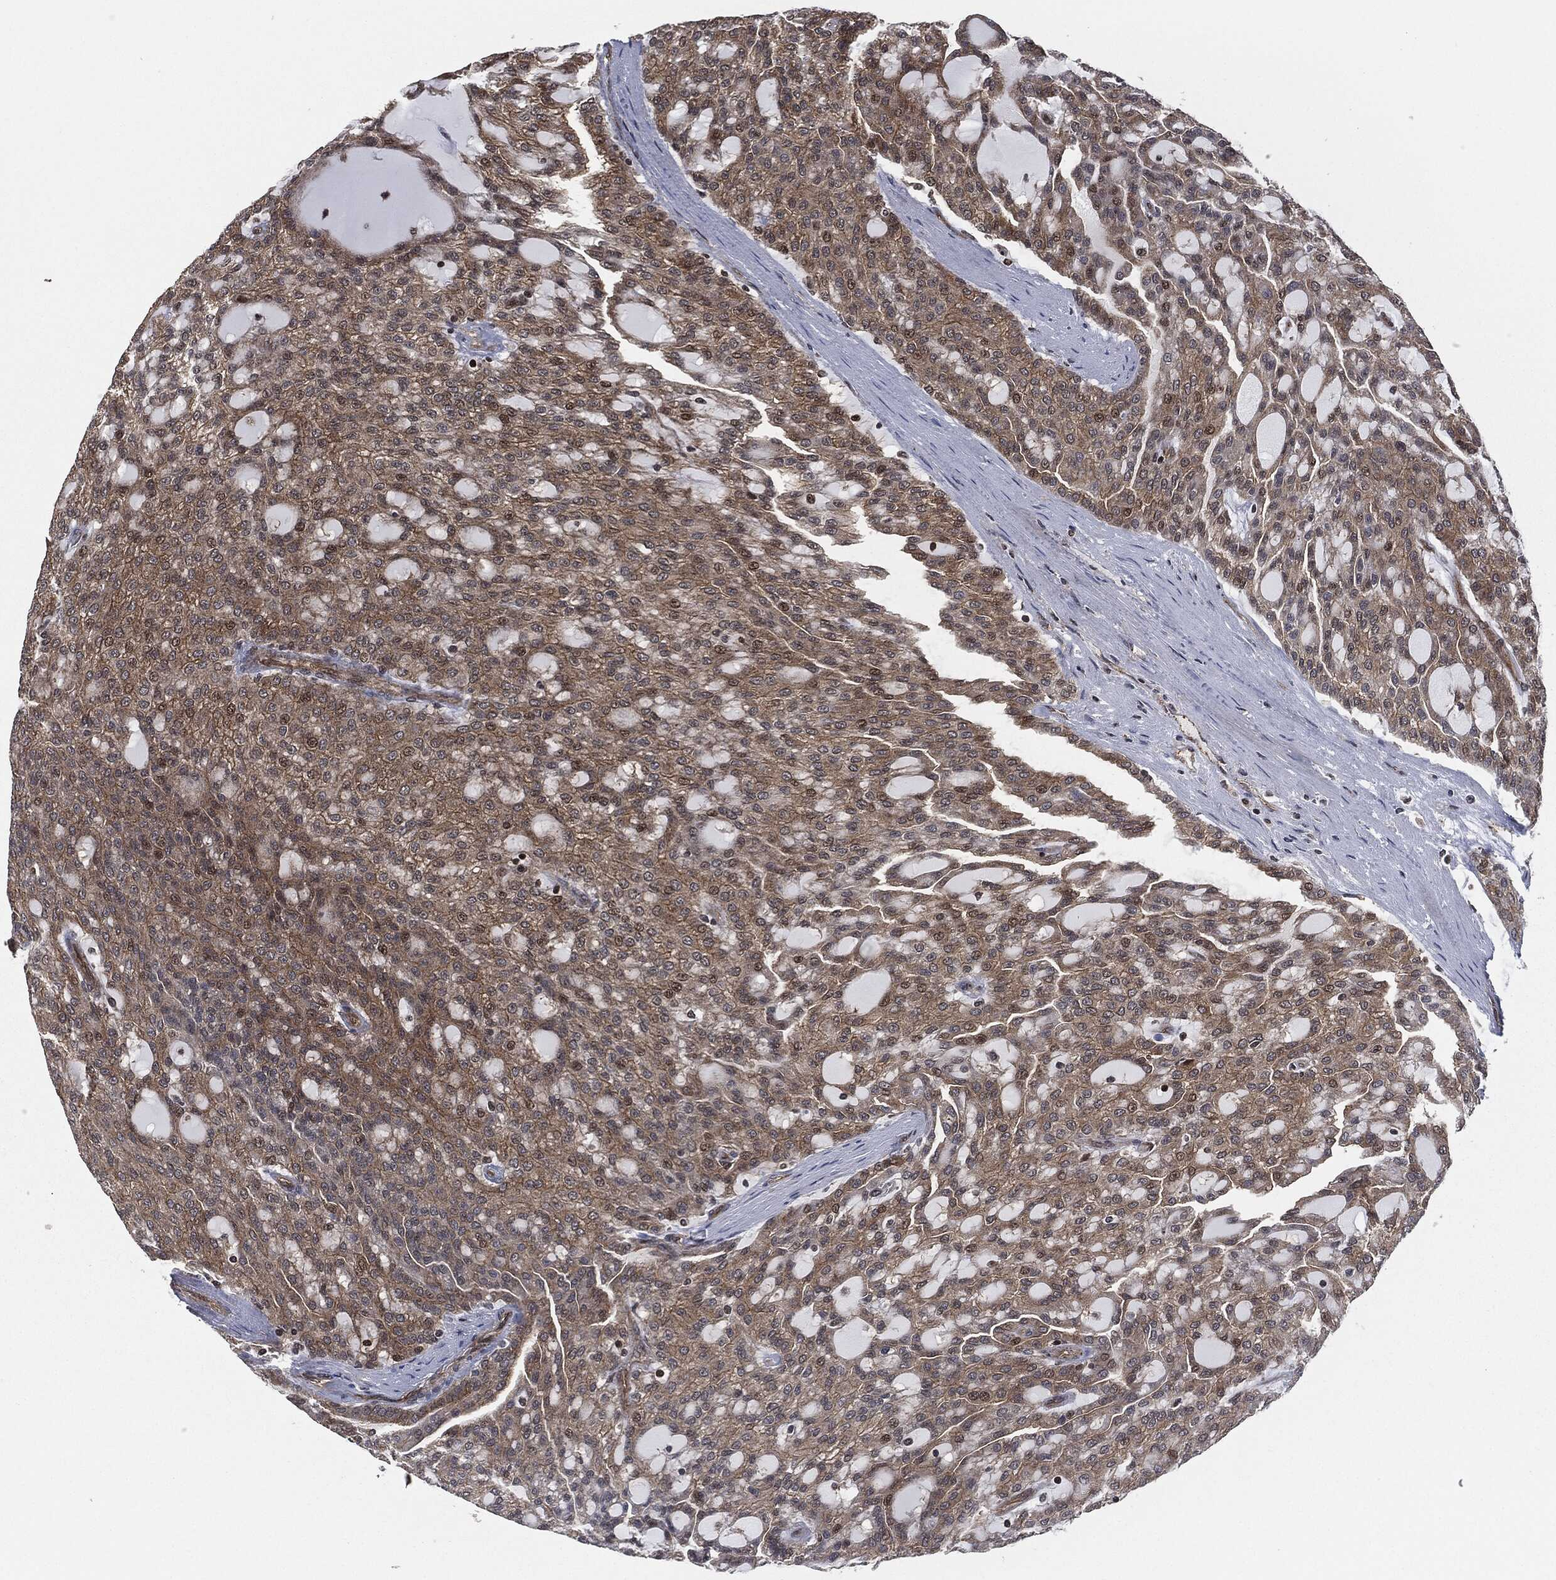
{"staining": {"intensity": "weak", "quantity": ">75%", "location": "cytoplasmic/membranous"}, "tissue": "renal cancer", "cell_type": "Tumor cells", "image_type": "cancer", "snomed": [{"axis": "morphology", "description": "Adenocarcinoma, NOS"}, {"axis": "topography", "description": "Kidney"}], "caption": "Immunohistochemistry (DAB) staining of renal cancer (adenocarcinoma) reveals weak cytoplasmic/membranous protein staining in about >75% of tumor cells.", "gene": "HRAS", "patient": {"sex": "male", "age": 63}}